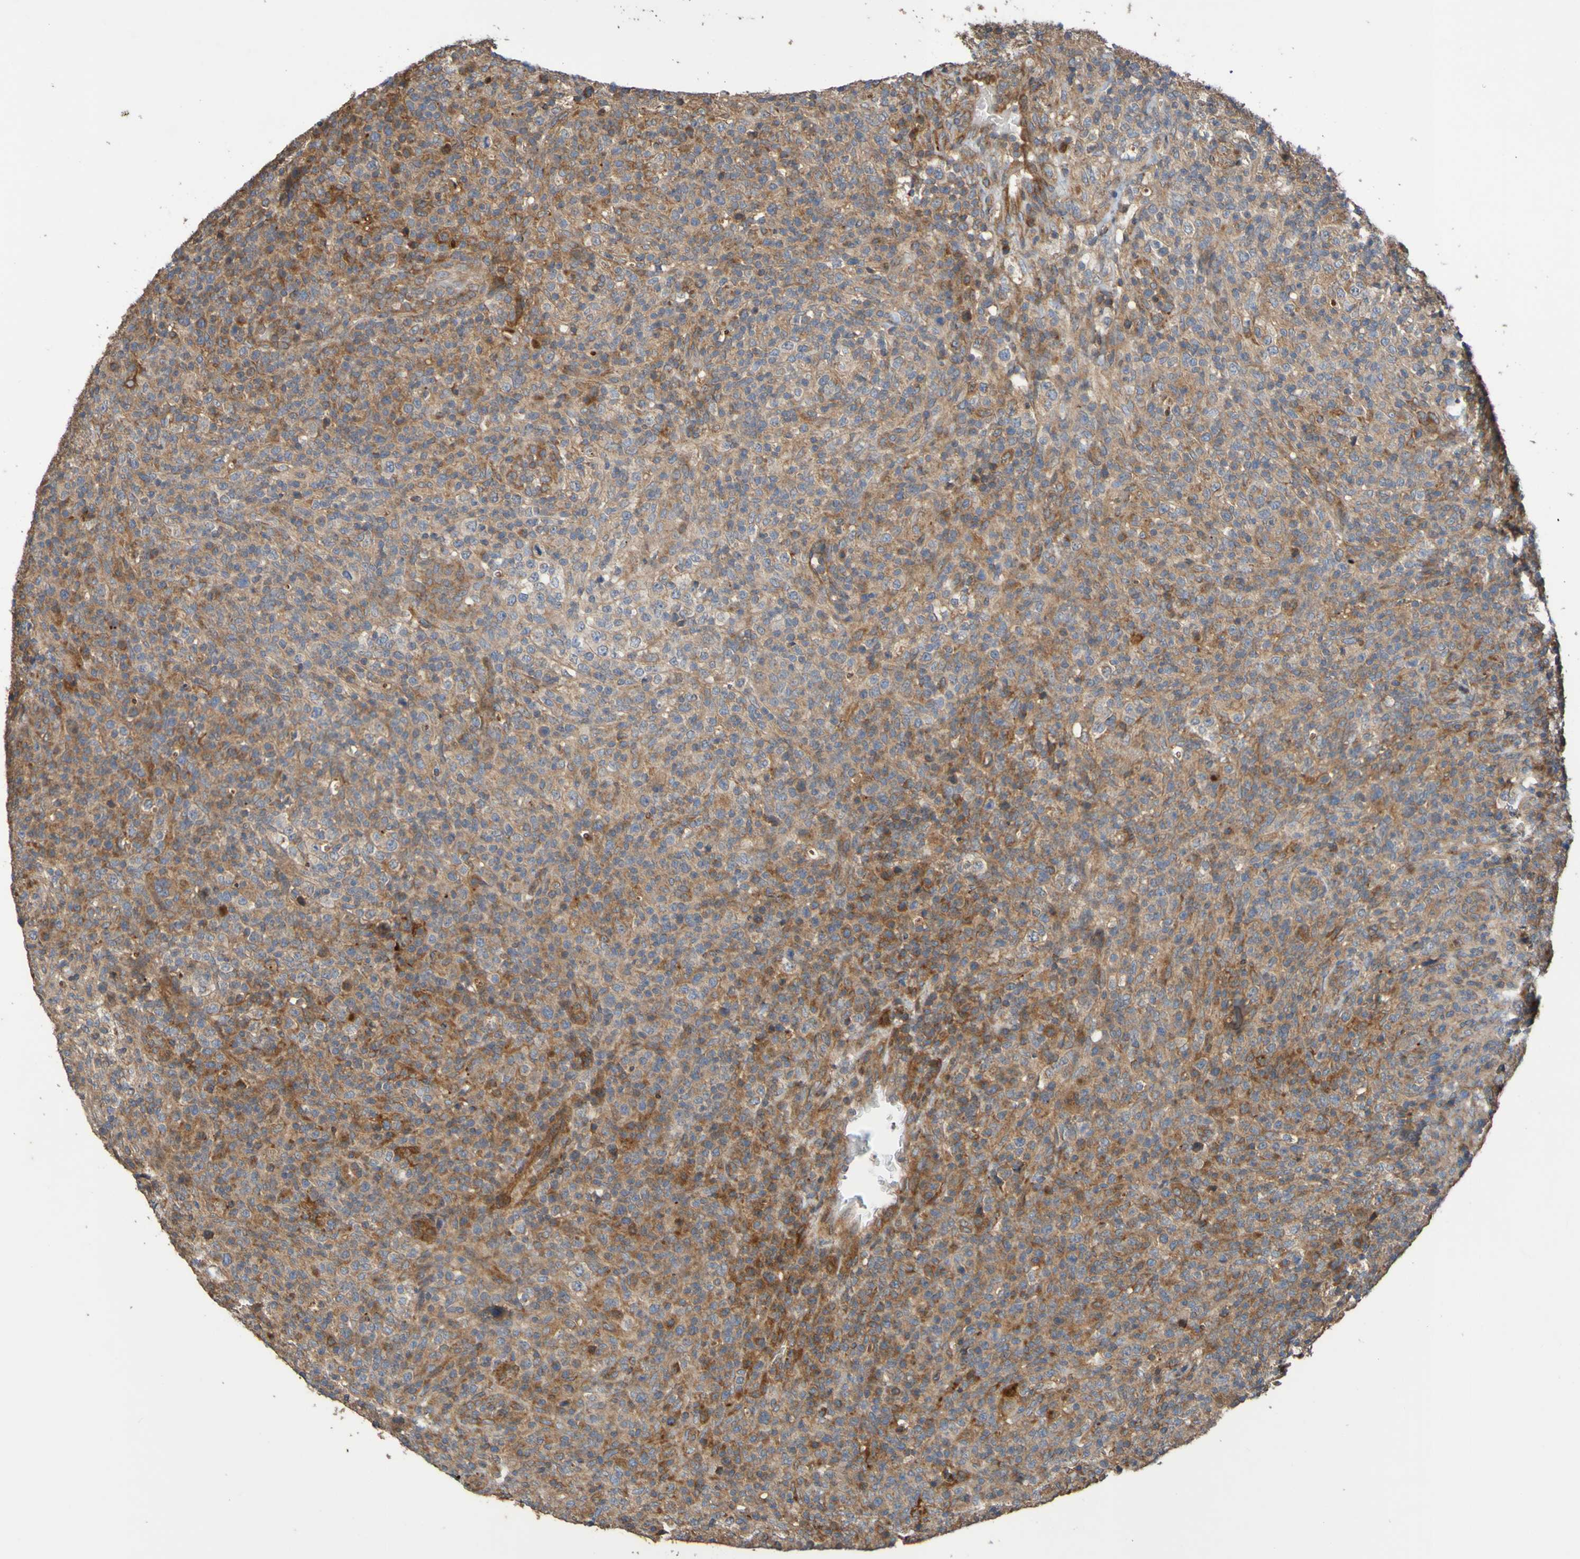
{"staining": {"intensity": "moderate", "quantity": ">75%", "location": "cytoplasmic/membranous"}, "tissue": "lymphoma", "cell_type": "Tumor cells", "image_type": "cancer", "snomed": [{"axis": "morphology", "description": "Malignant lymphoma, non-Hodgkin's type, High grade"}, {"axis": "topography", "description": "Lymph node"}], "caption": "Immunohistochemical staining of human high-grade malignant lymphoma, non-Hodgkin's type demonstrates medium levels of moderate cytoplasmic/membranous protein staining in approximately >75% of tumor cells.", "gene": "UCN", "patient": {"sex": "female", "age": 76}}